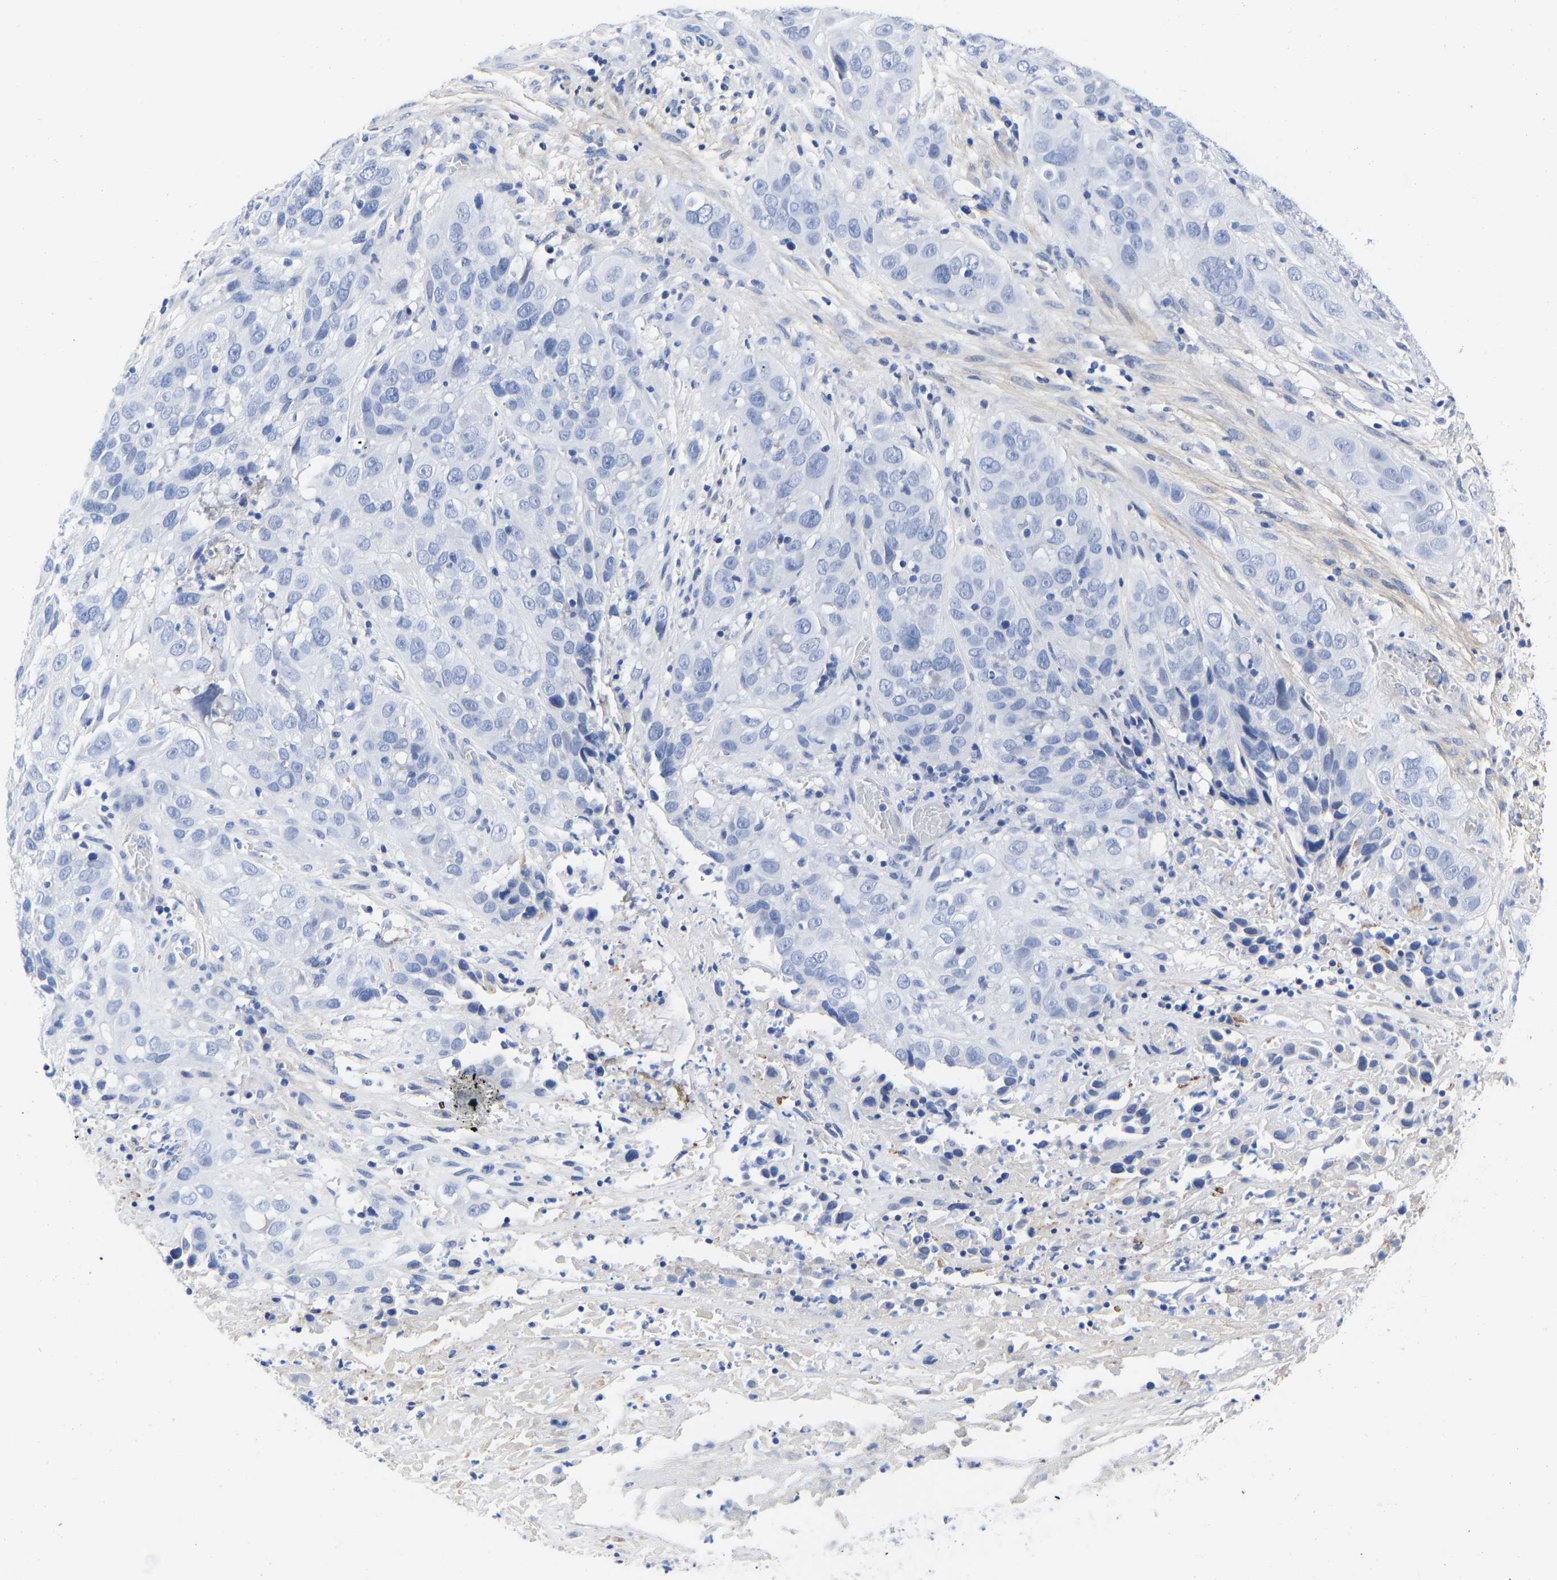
{"staining": {"intensity": "negative", "quantity": "none", "location": "none"}, "tissue": "cervical cancer", "cell_type": "Tumor cells", "image_type": "cancer", "snomed": [{"axis": "morphology", "description": "Squamous cell carcinoma, NOS"}, {"axis": "topography", "description": "Cervix"}], "caption": "Tumor cells show no significant expression in cervical squamous cell carcinoma.", "gene": "GPA33", "patient": {"sex": "female", "age": 32}}